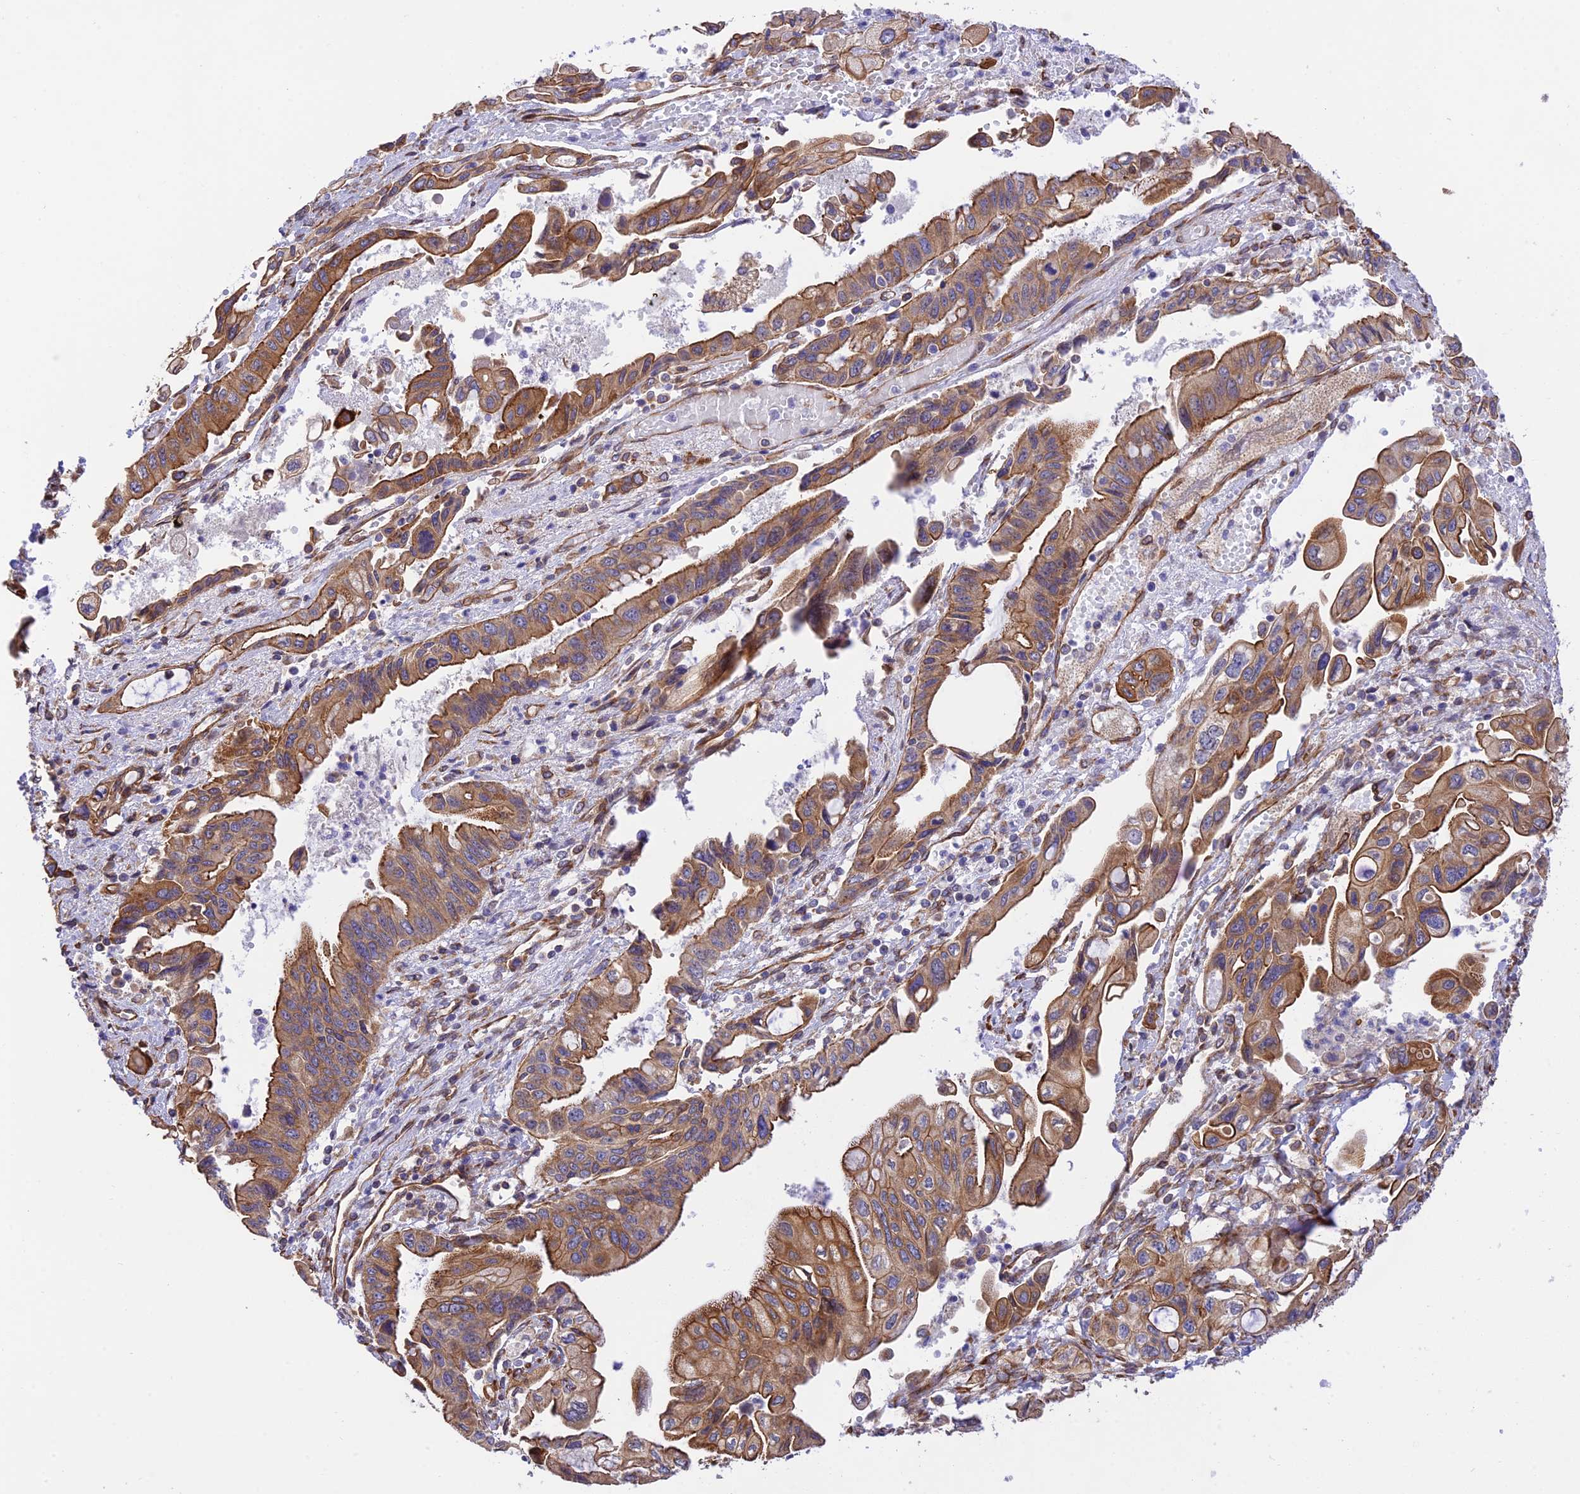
{"staining": {"intensity": "moderate", "quantity": ">75%", "location": "cytoplasmic/membranous"}, "tissue": "pancreatic cancer", "cell_type": "Tumor cells", "image_type": "cancer", "snomed": [{"axis": "morphology", "description": "Adenocarcinoma, NOS"}, {"axis": "topography", "description": "Pancreas"}], "caption": "A high-resolution histopathology image shows immunohistochemistry (IHC) staining of pancreatic cancer (adenocarcinoma), which shows moderate cytoplasmic/membranous expression in about >75% of tumor cells.", "gene": "EXOC3L4", "patient": {"sex": "female", "age": 50}}